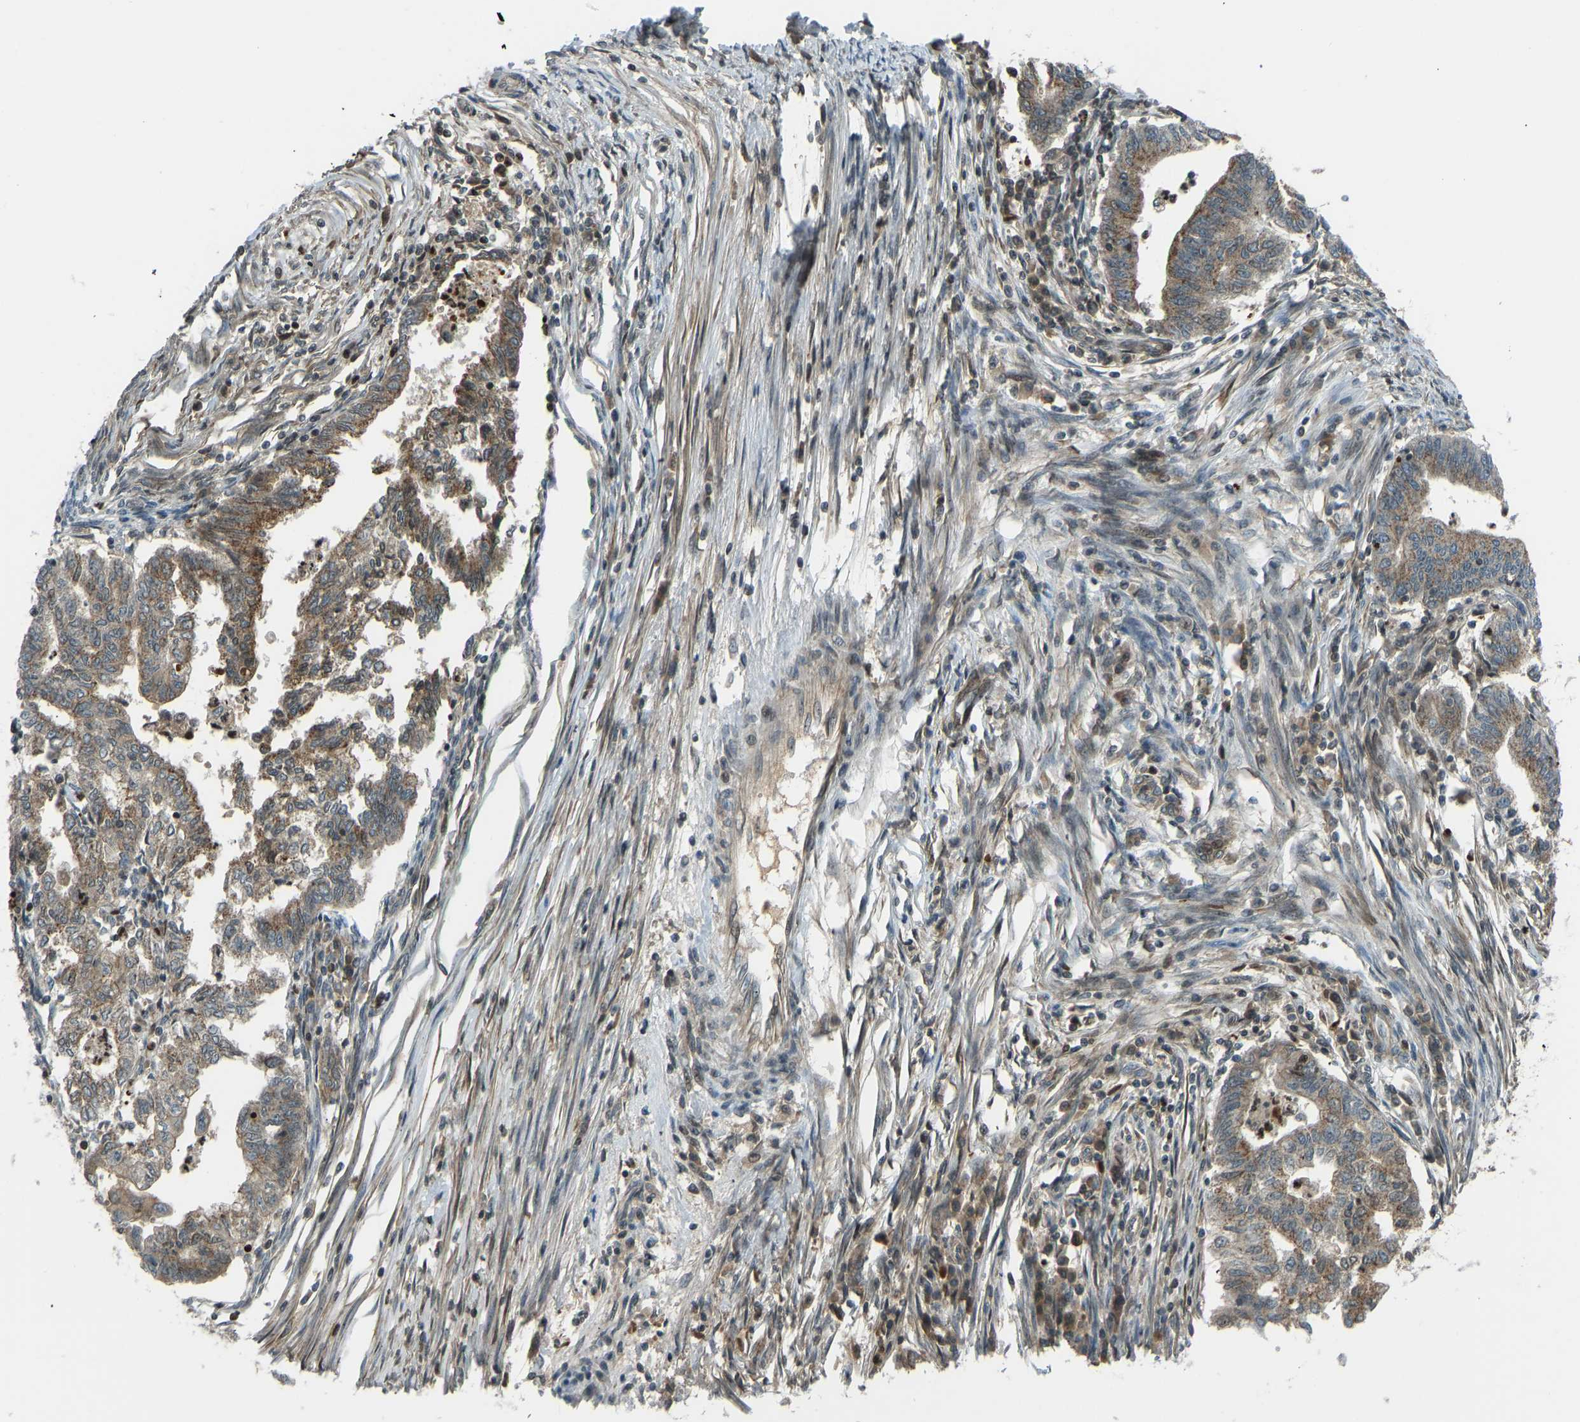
{"staining": {"intensity": "moderate", "quantity": ">75%", "location": "cytoplasmic/membranous"}, "tissue": "endometrial cancer", "cell_type": "Tumor cells", "image_type": "cancer", "snomed": [{"axis": "morphology", "description": "Polyp, NOS"}, {"axis": "morphology", "description": "Adenocarcinoma, NOS"}, {"axis": "morphology", "description": "Adenoma, NOS"}, {"axis": "topography", "description": "Endometrium"}], "caption": "Polyp (endometrial) stained with a brown dye displays moderate cytoplasmic/membranous positive expression in approximately >75% of tumor cells.", "gene": "SVOPL", "patient": {"sex": "female", "age": 79}}